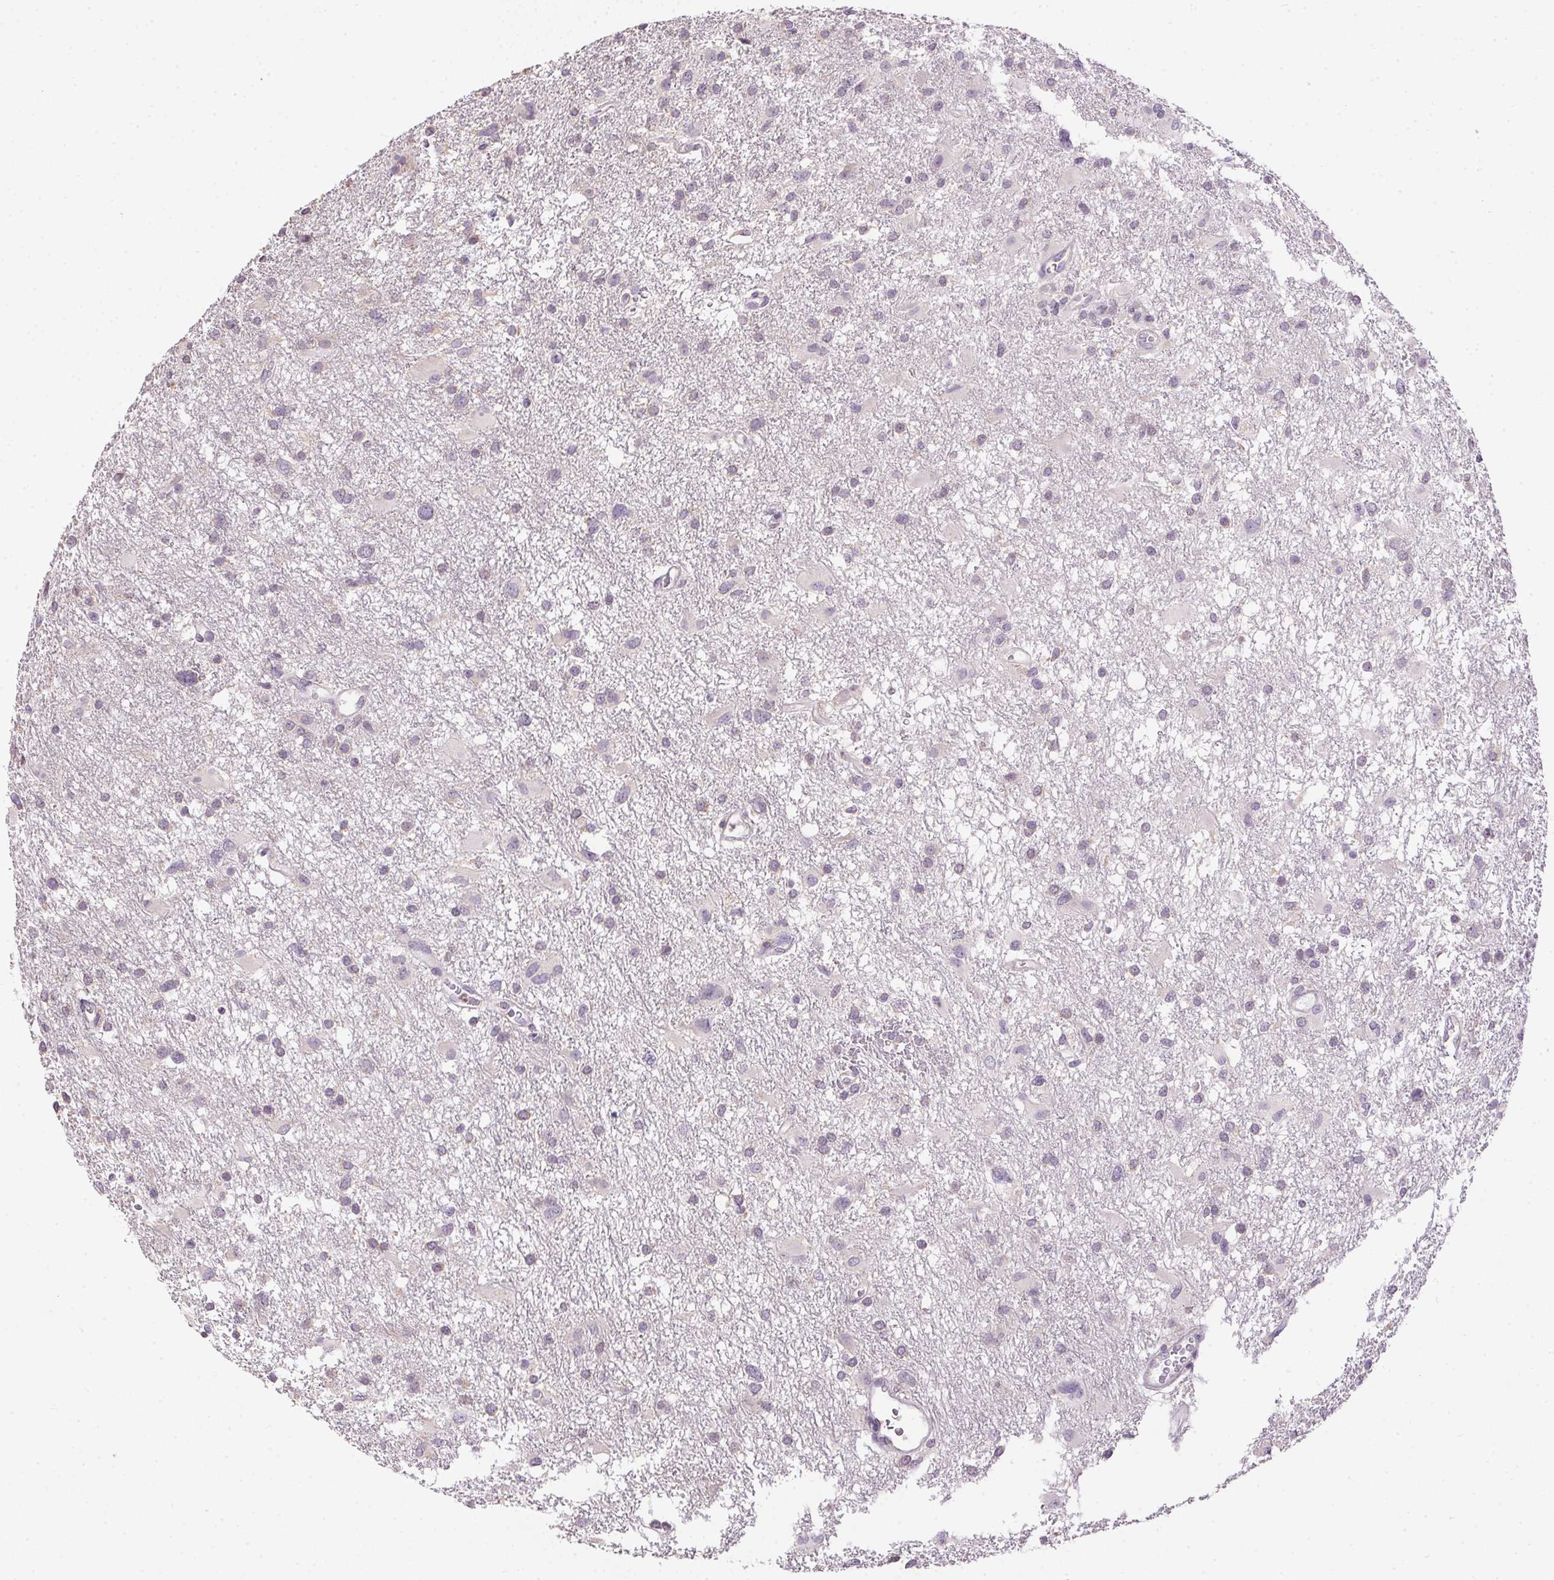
{"staining": {"intensity": "negative", "quantity": "none", "location": "none"}, "tissue": "glioma", "cell_type": "Tumor cells", "image_type": "cancer", "snomed": [{"axis": "morphology", "description": "Glioma, malignant, High grade"}, {"axis": "topography", "description": "Brain"}], "caption": "Tumor cells show no significant staining in glioma.", "gene": "SPACA9", "patient": {"sex": "male", "age": 53}}